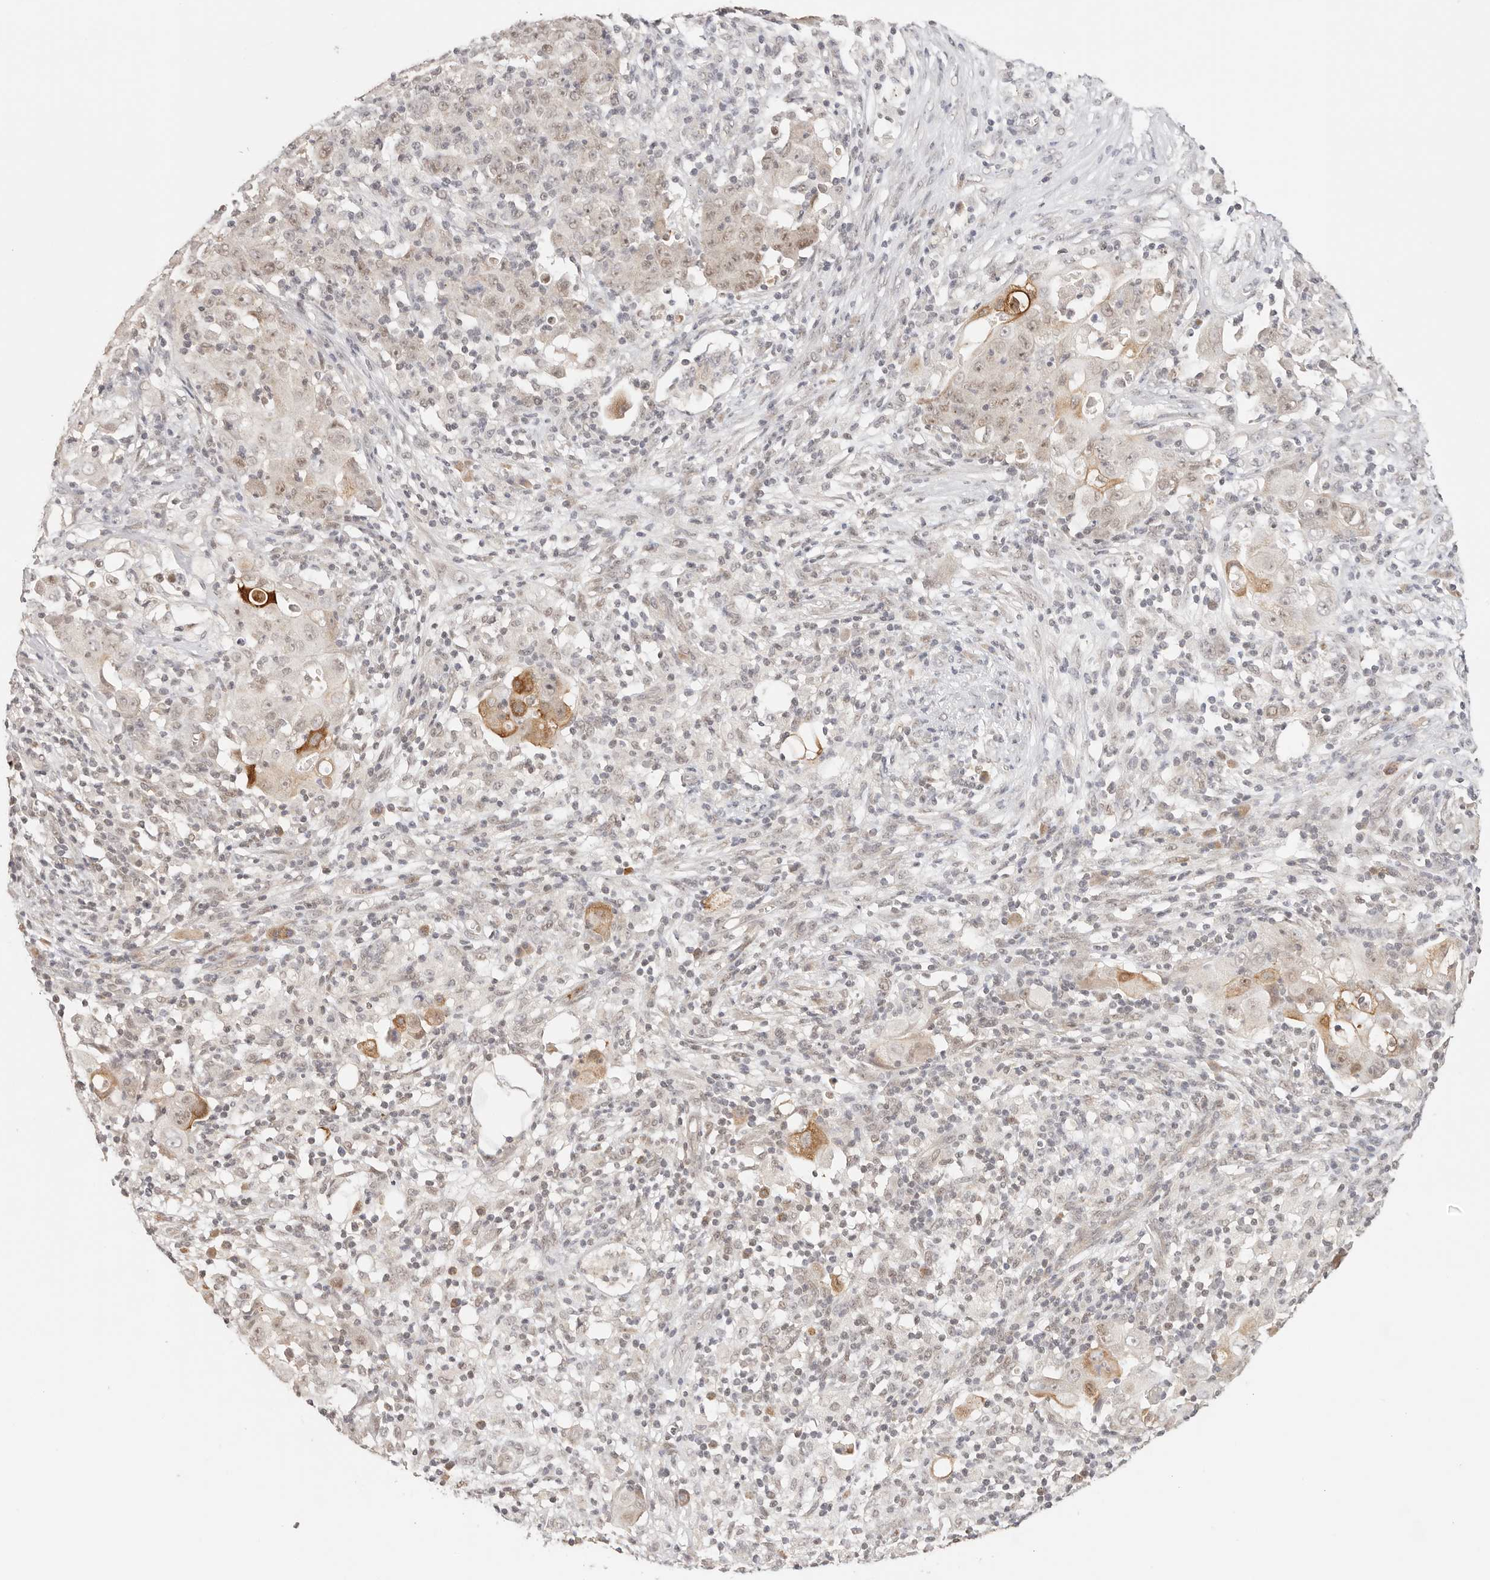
{"staining": {"intensity": "moderate", "quantity": "25%-75%", "location": "cytoplasmic/membranous,nuclear"}, "tissue": "ovarian cancer", "cell_type": "Tumor cells", "image_type": "cancer", "snomed": [{"axis": "morphology", "description": "Carcinoma, endometroid"}, {"axis": "topography", "description": "Ovary"}], "caption": "The histopathology image demonstrates immunohistochemical staining of ovarian cancer. There is moderate cytoplasmic/membranous and nuclear positivity is present in approximately 25%-75% of tumor cells.", "gene": "RFC3", "patient": {"sex": "female", "age": 42}}